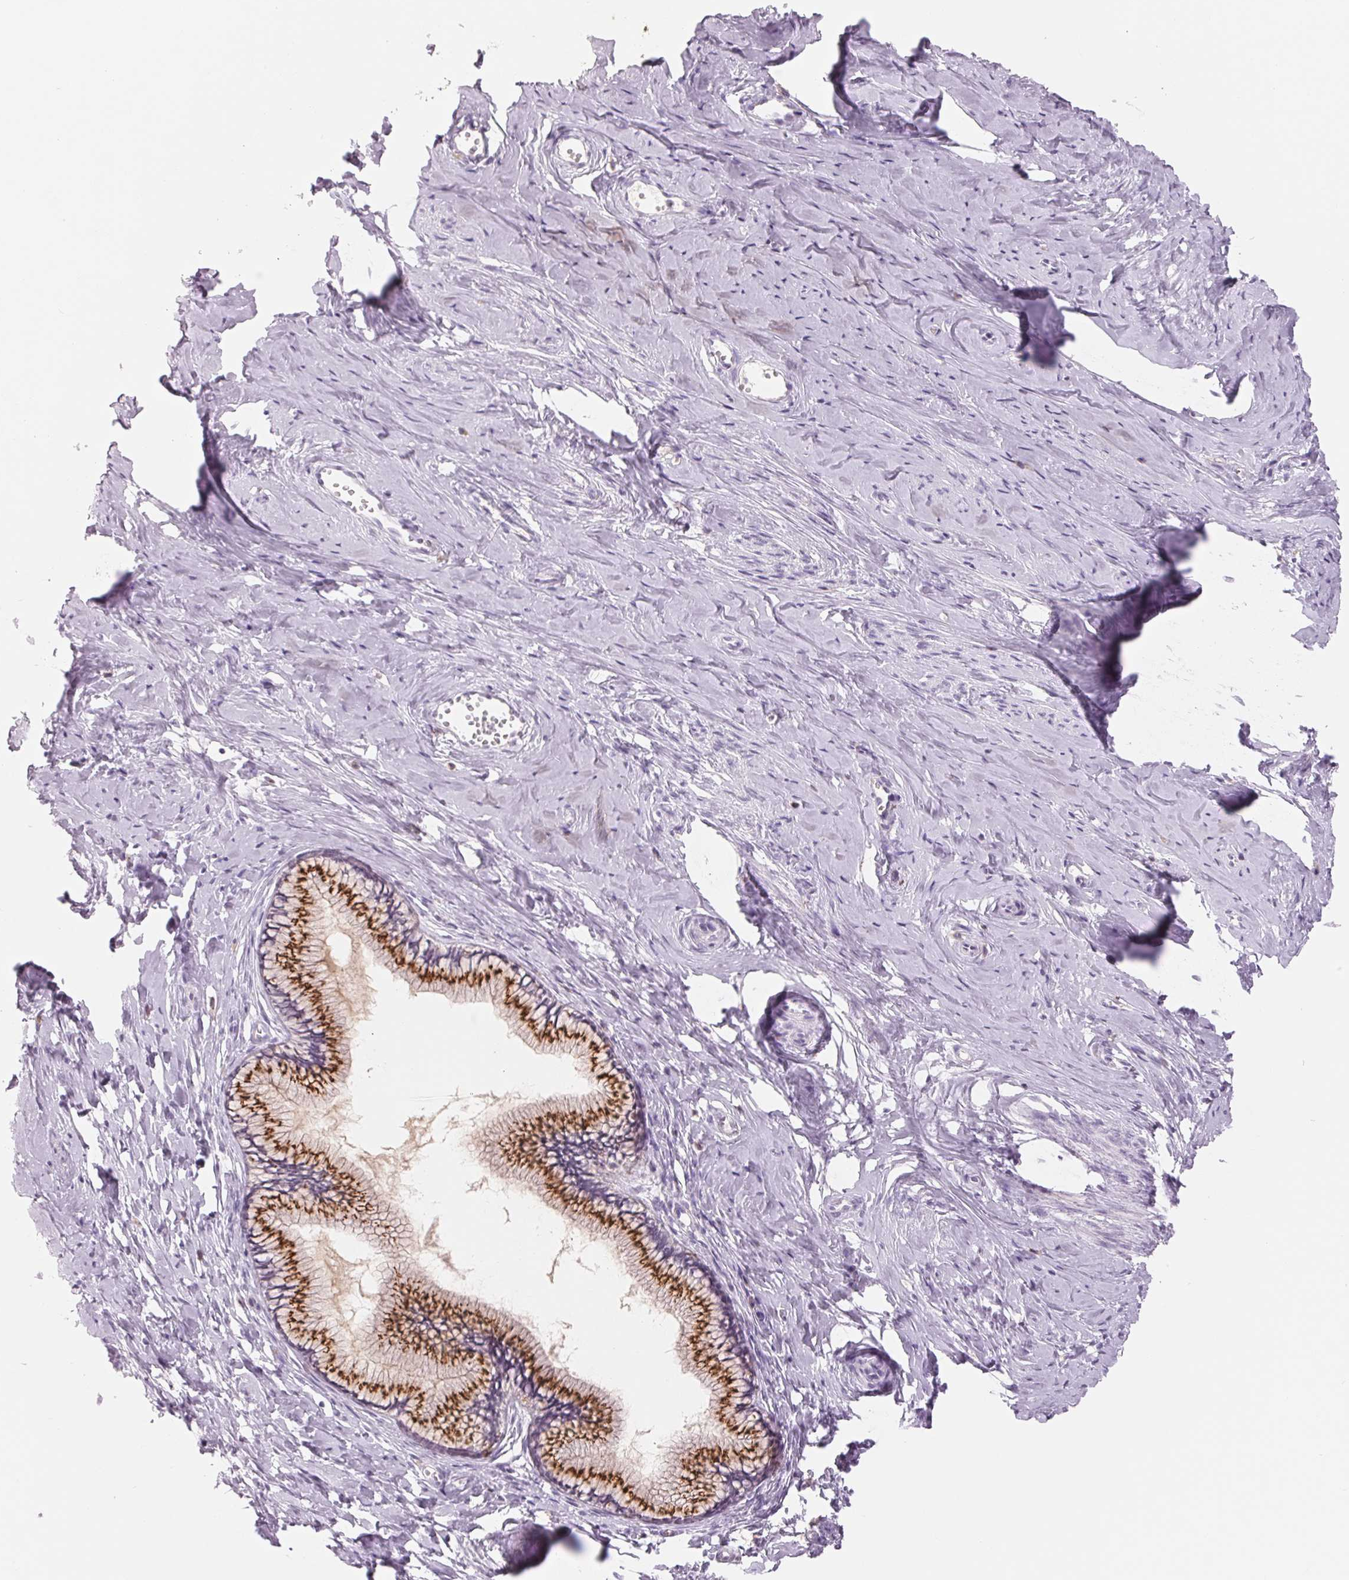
{"staining": {"intensity": "strong", "quantity": ">75%", "location": "cytoplasmic/membranous"}, "tissue": "cervix", "cell_type": "Glandular cells", "image_type": "normal", "snomed": [{"axis": "morphology", "description": "Normal tissue, NOS"}, {"axis": "topography", "description": "Cervix"}], "caption": "The histopathology image displays immunohistochemical staining of normal cervix. There is strong cytoplasmic/membranous expression is identified in approximately >75% of glandular cells. The protein is stained brown, and the nuclei are stained in blue (DAB (3,3'-diaminobenzidine) IHC with brightfield microscopy, high magnification).", "gene": "GALNT7", "patient": {"sex": "female", "age": 40}}